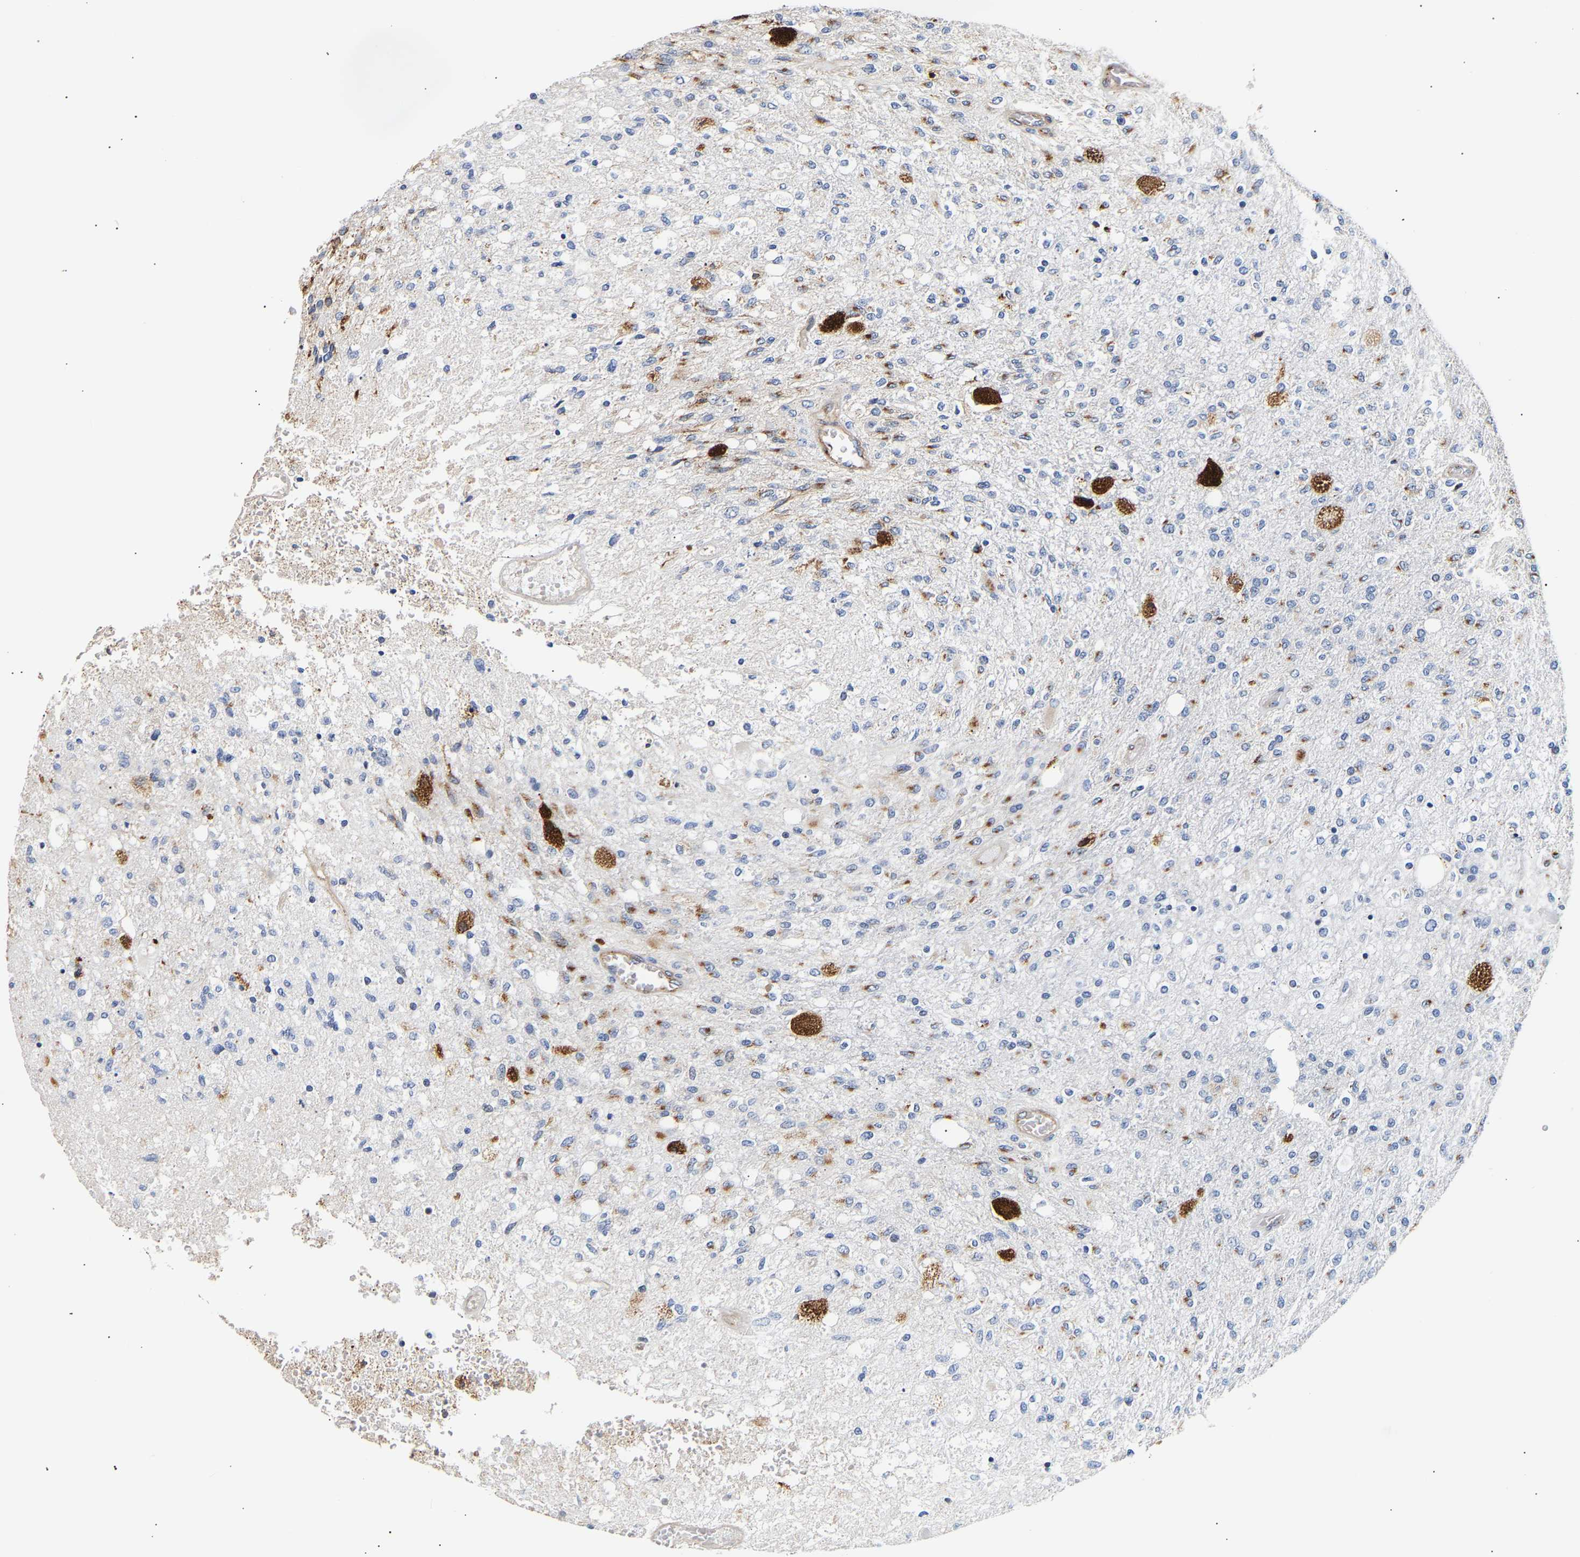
{"staining": {"intensity": "moderate", "quantity": "<25%", "location": "cytoplasmic/membranous"}, "tissue": "glioma", "cell_type": "Tumor cells", "image_type": "cancer", "snomed": [{"axis": "morphology", "description": "Normal tissue, NOS"}, {"axis": "morphology", "description": "Glioma, malignant, High grade"}, {"axis": "topography", "description": "Cerebral cortex"}], "caption": "A high-resolution photomicrograph shows immunohistochemistry staining of glioma, which demonstrates moderate cytoplasmic/membranous expression in approximately <25% of tumor cells.", "gene": "IGFBP7", "patient": {"sex": "male", "age": 77}}